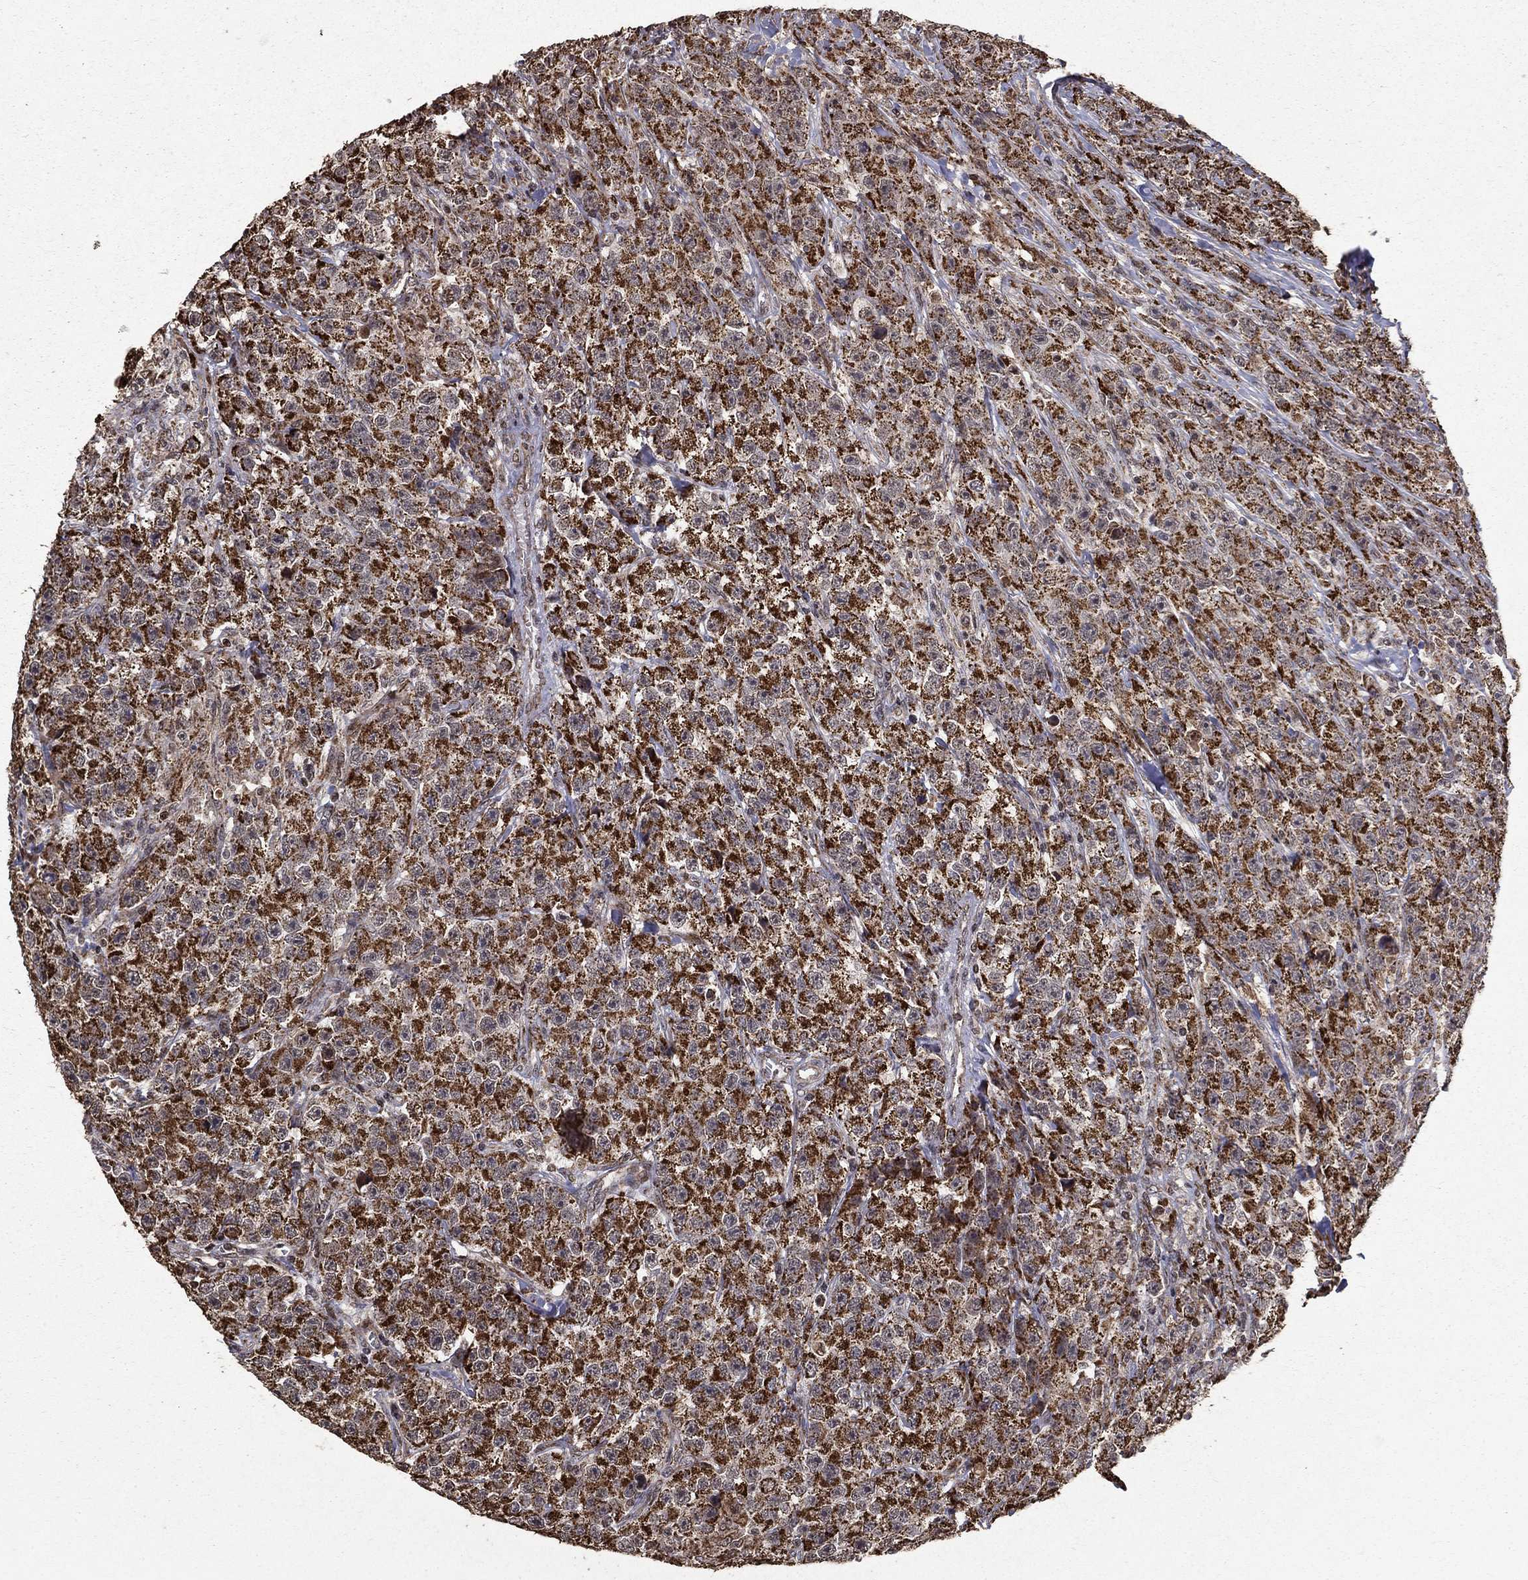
{"staining": {"intensity": "strong", "quantity": ">75%", "location": "cytoplasmic/membranous"}, "tissue": "testis cancer", "cell_type": "Tumor cells", "image_type": "cancer", "snomed": [{"axis": "morphology", "description": "Seminoma, NOS"}, {"axis": "topography", "description": "Testis"}], "caption": "This image reveals immunohistochemistry (IHC) staining of human testis cancer (seminoma), with high strong cytoplasmic/membranous expression in approximately >75% of tumor cells.", "gene": "ACOT13", "patient": {"sex": "male", "age": 59}}